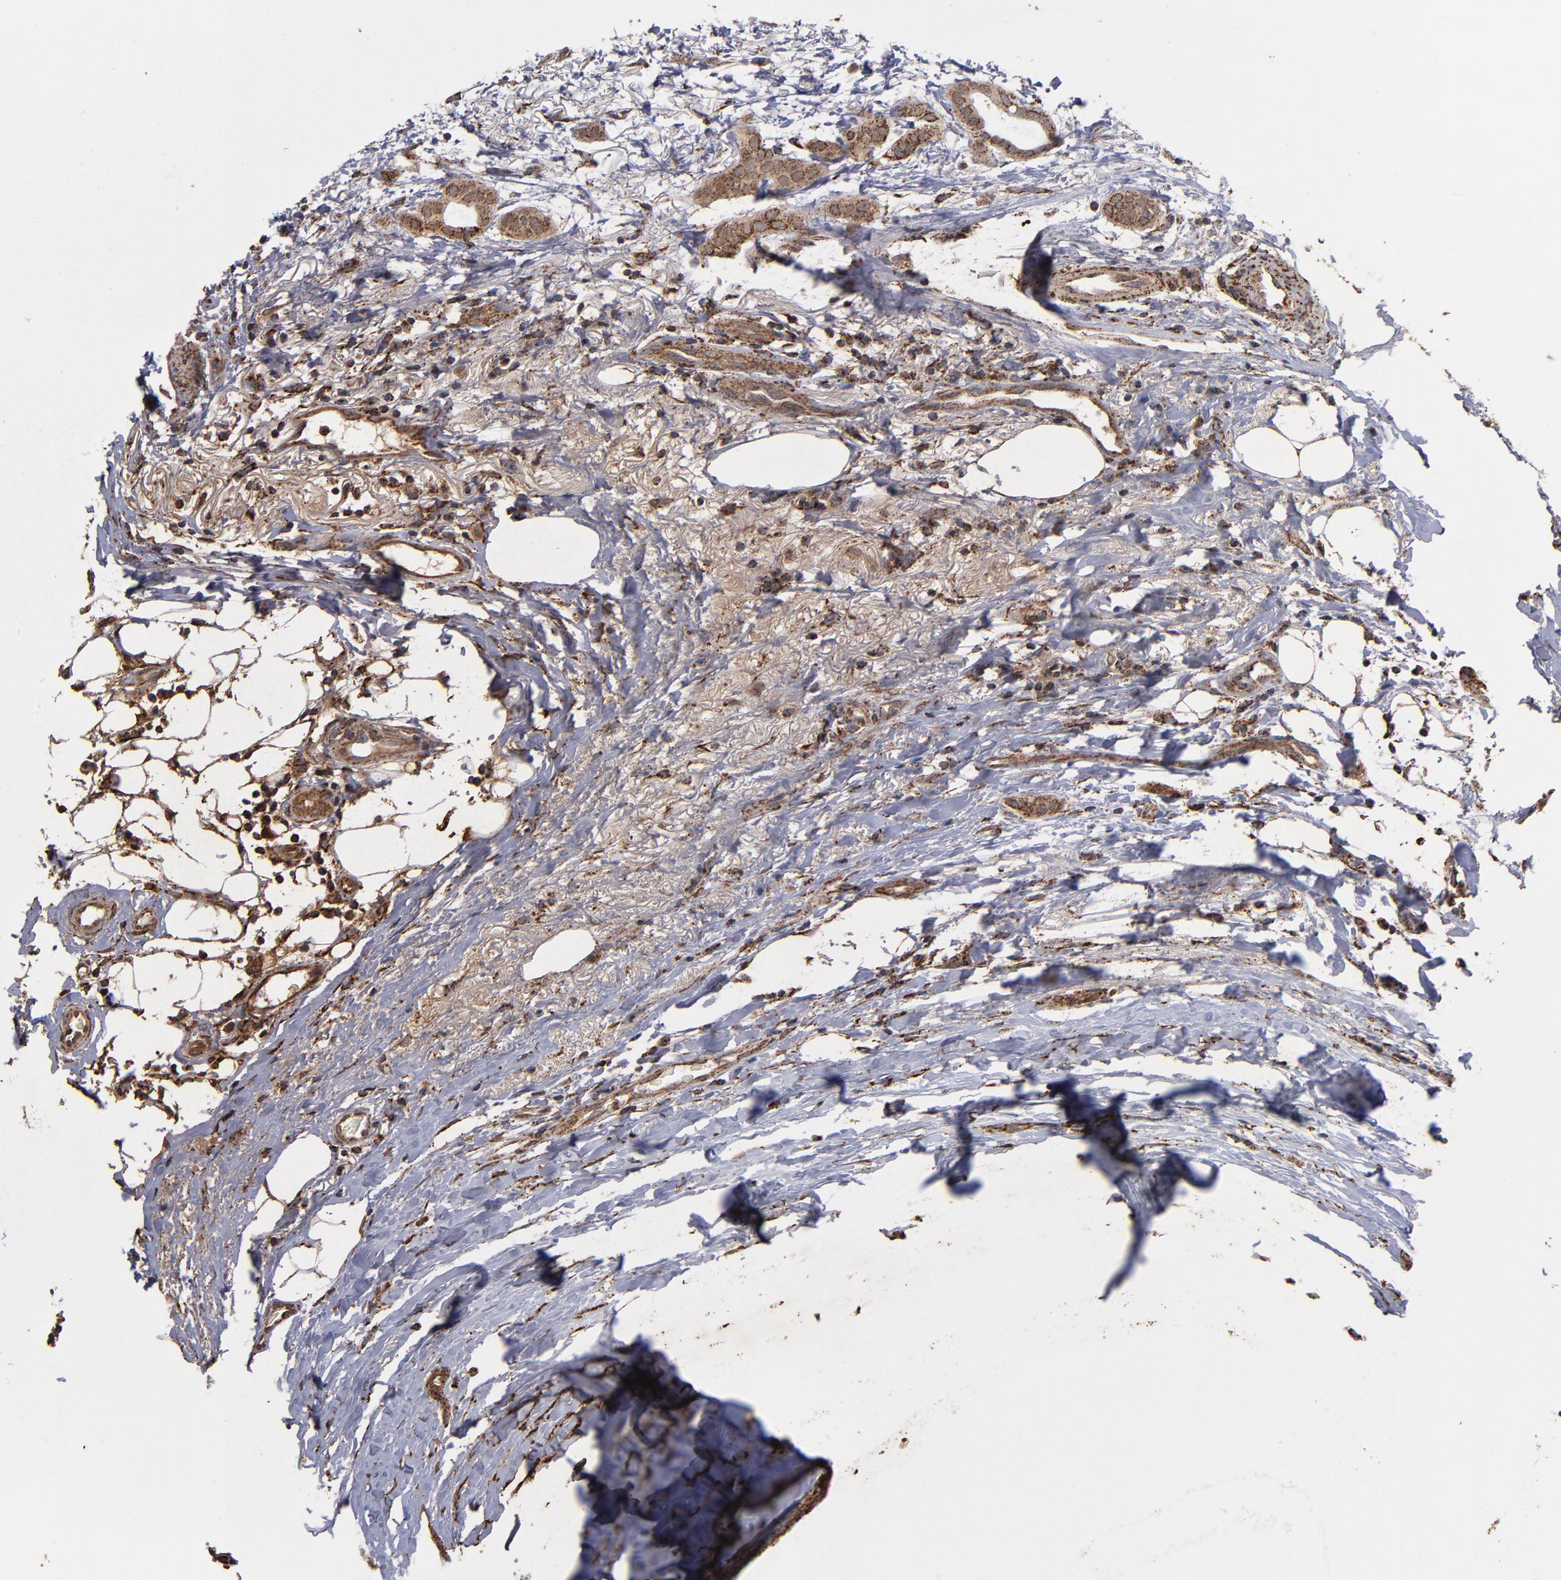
{"staining": {"intensity": "strong", "quantity": ">75%", "location": "cytoplasmic/membranous"}, "tissue": "breast cancer", "cell_type": "Tumor cells", "image_type": "cancer", "snomed": [{"axis": "morphology", "description": "Duct carcinoma"}, {"axis": "topography", "description": "Breast"}], "caption": "There is high levels of strong cytoplasmic/membranous expression in tumor cells of invasive ductal carcinoma (breast), as demonstrated by immunohistochemical staining (brown color).", "gene": "SOD2", "patient": {"sex": "female", "age": 54}}